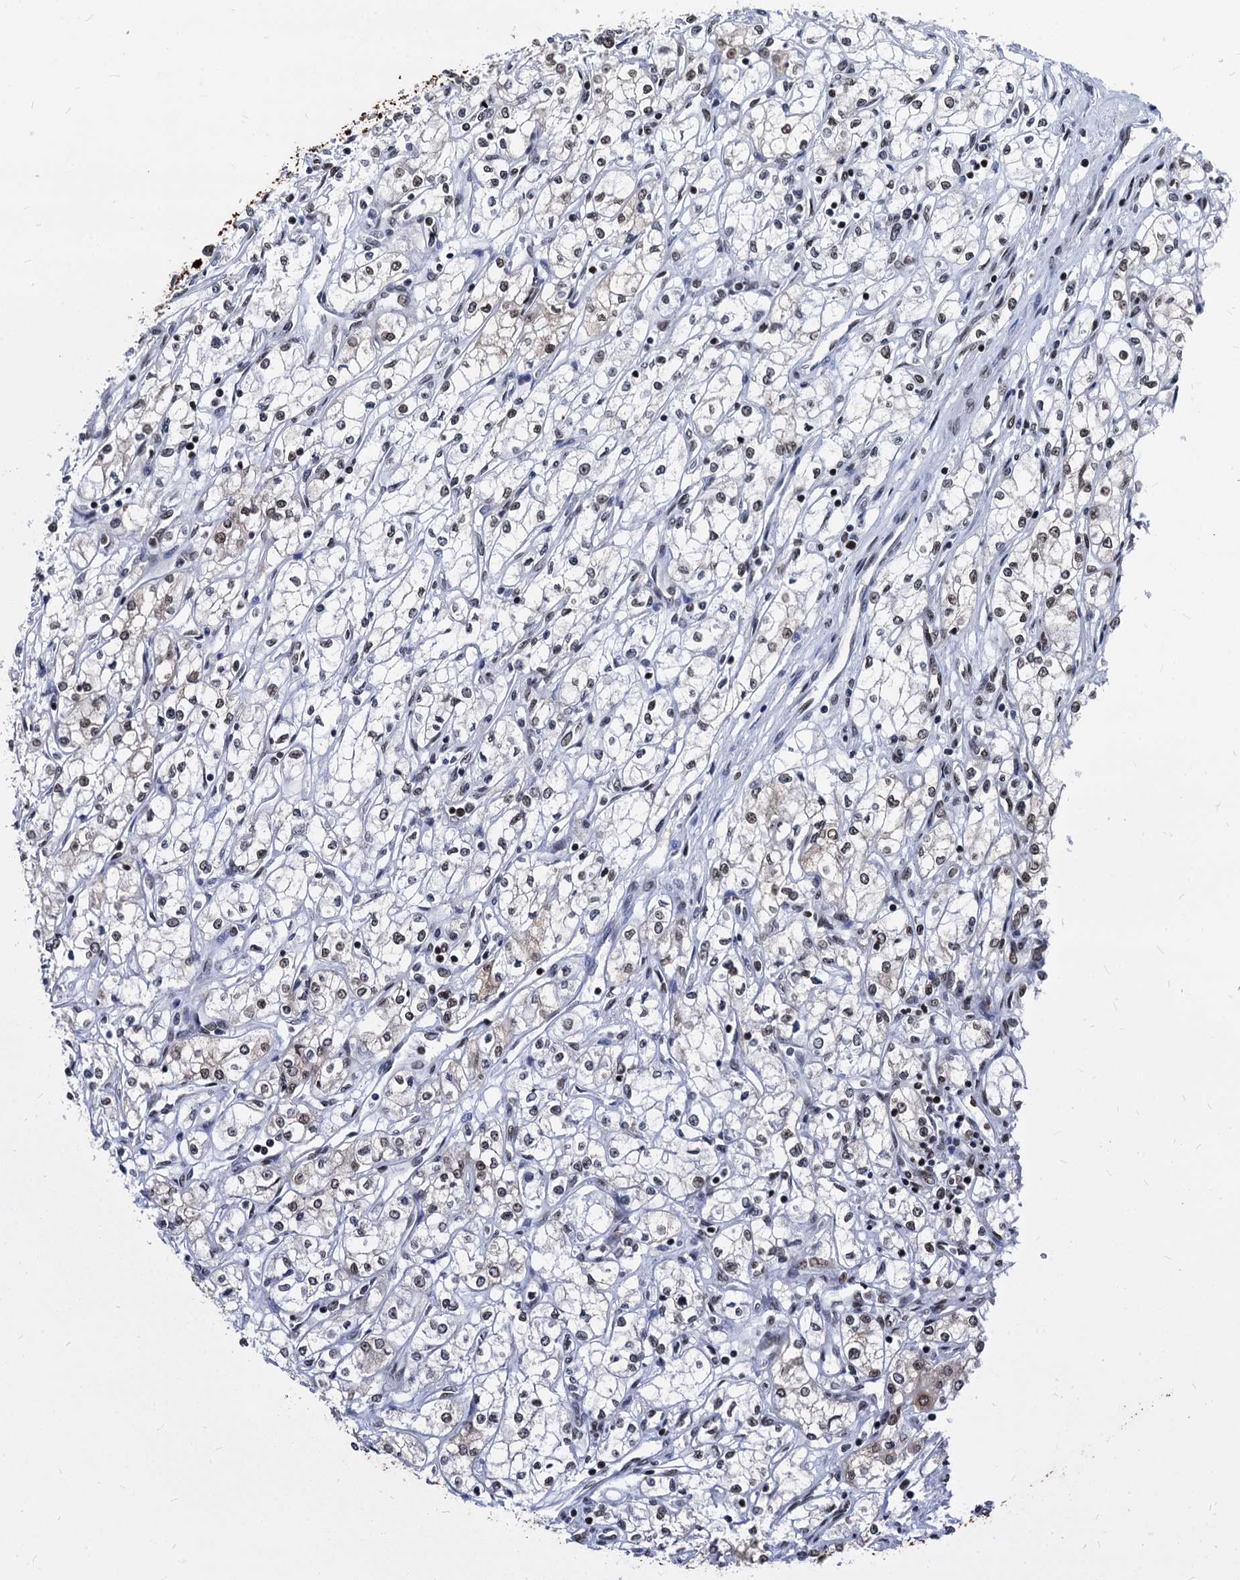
{"staining": {"intensity": "weak", "quantity": "<25%", "location": "nuclear"}, "tissue": "renal cancer", "cell_type": "Tumor cells", "image_type": "cancer", "snomed": [{"axis": "morphology", "description": "Adenocarcinoma, NOS"}, {"axis": "topography", "description": "Kidney"}], "caption": "Immunohistochemistry of human renal cancer (adenocarcinoma) demonstrates no expression in tumor cells.", "gene": "DDX23", "patient": {"sex": "male", "age": 59}}